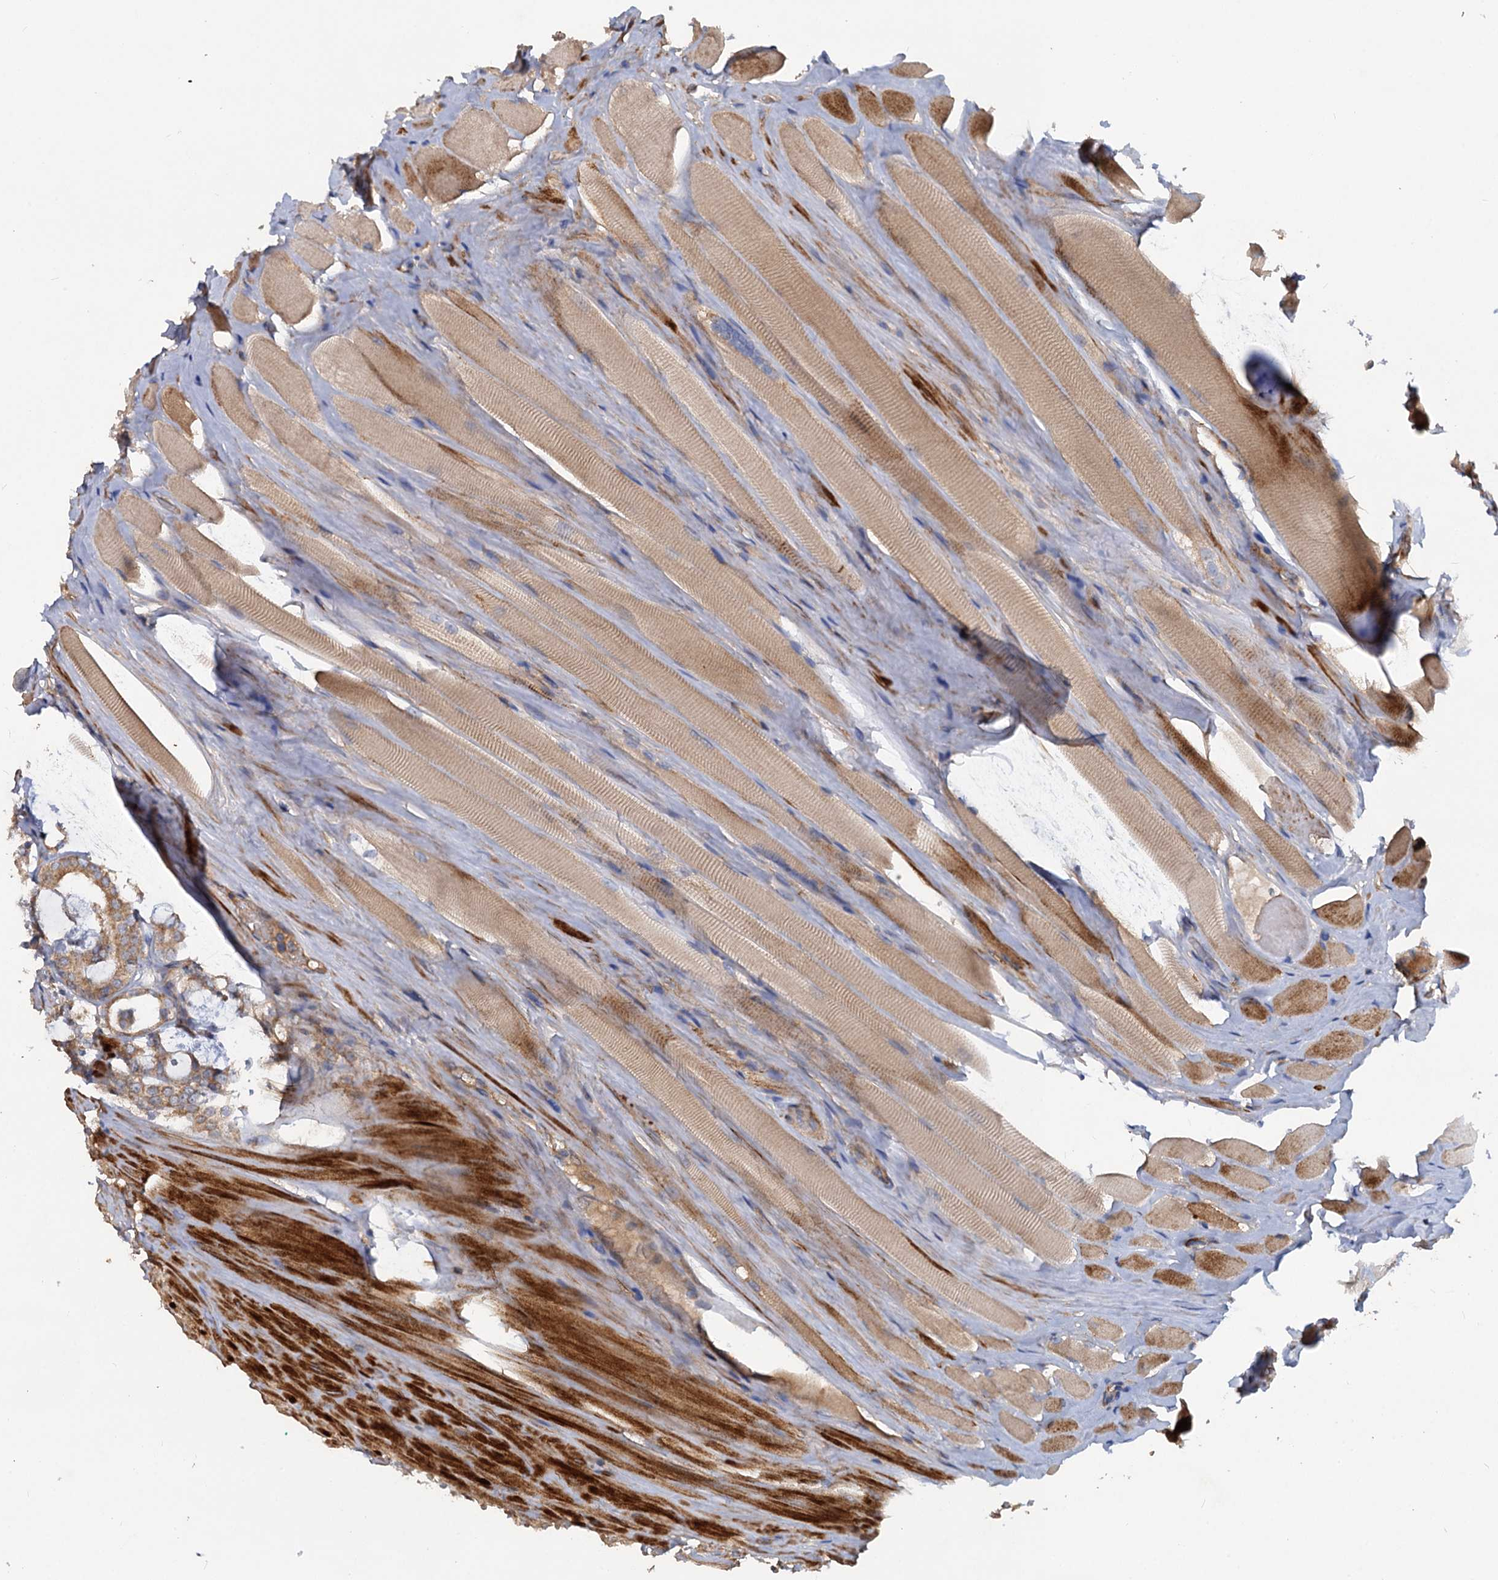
{"staining": {"intensity": "moderate", "quantity": ">75%", "location": "cytoplasmic/membranous"}, "tissue": "prostate cancer", "cell_type": "Tumor cells", "image_type": "cancer", "snomed": [{"axis": "morphology", "description": "Adenocarcinoma, High grade"}, {"axis": "topography", "description": "Prostate"}], "caption": "High-power microscopy captured an immunohistochemistry micrograph of prostate cancer (high-grade adenocarcinoma), revealing moderate cytoplasmic/membranous positivity in approximately >75% of tumor cells.", "gene": "ALKBH7", "patient": {"sex": "male", "age": 63}}